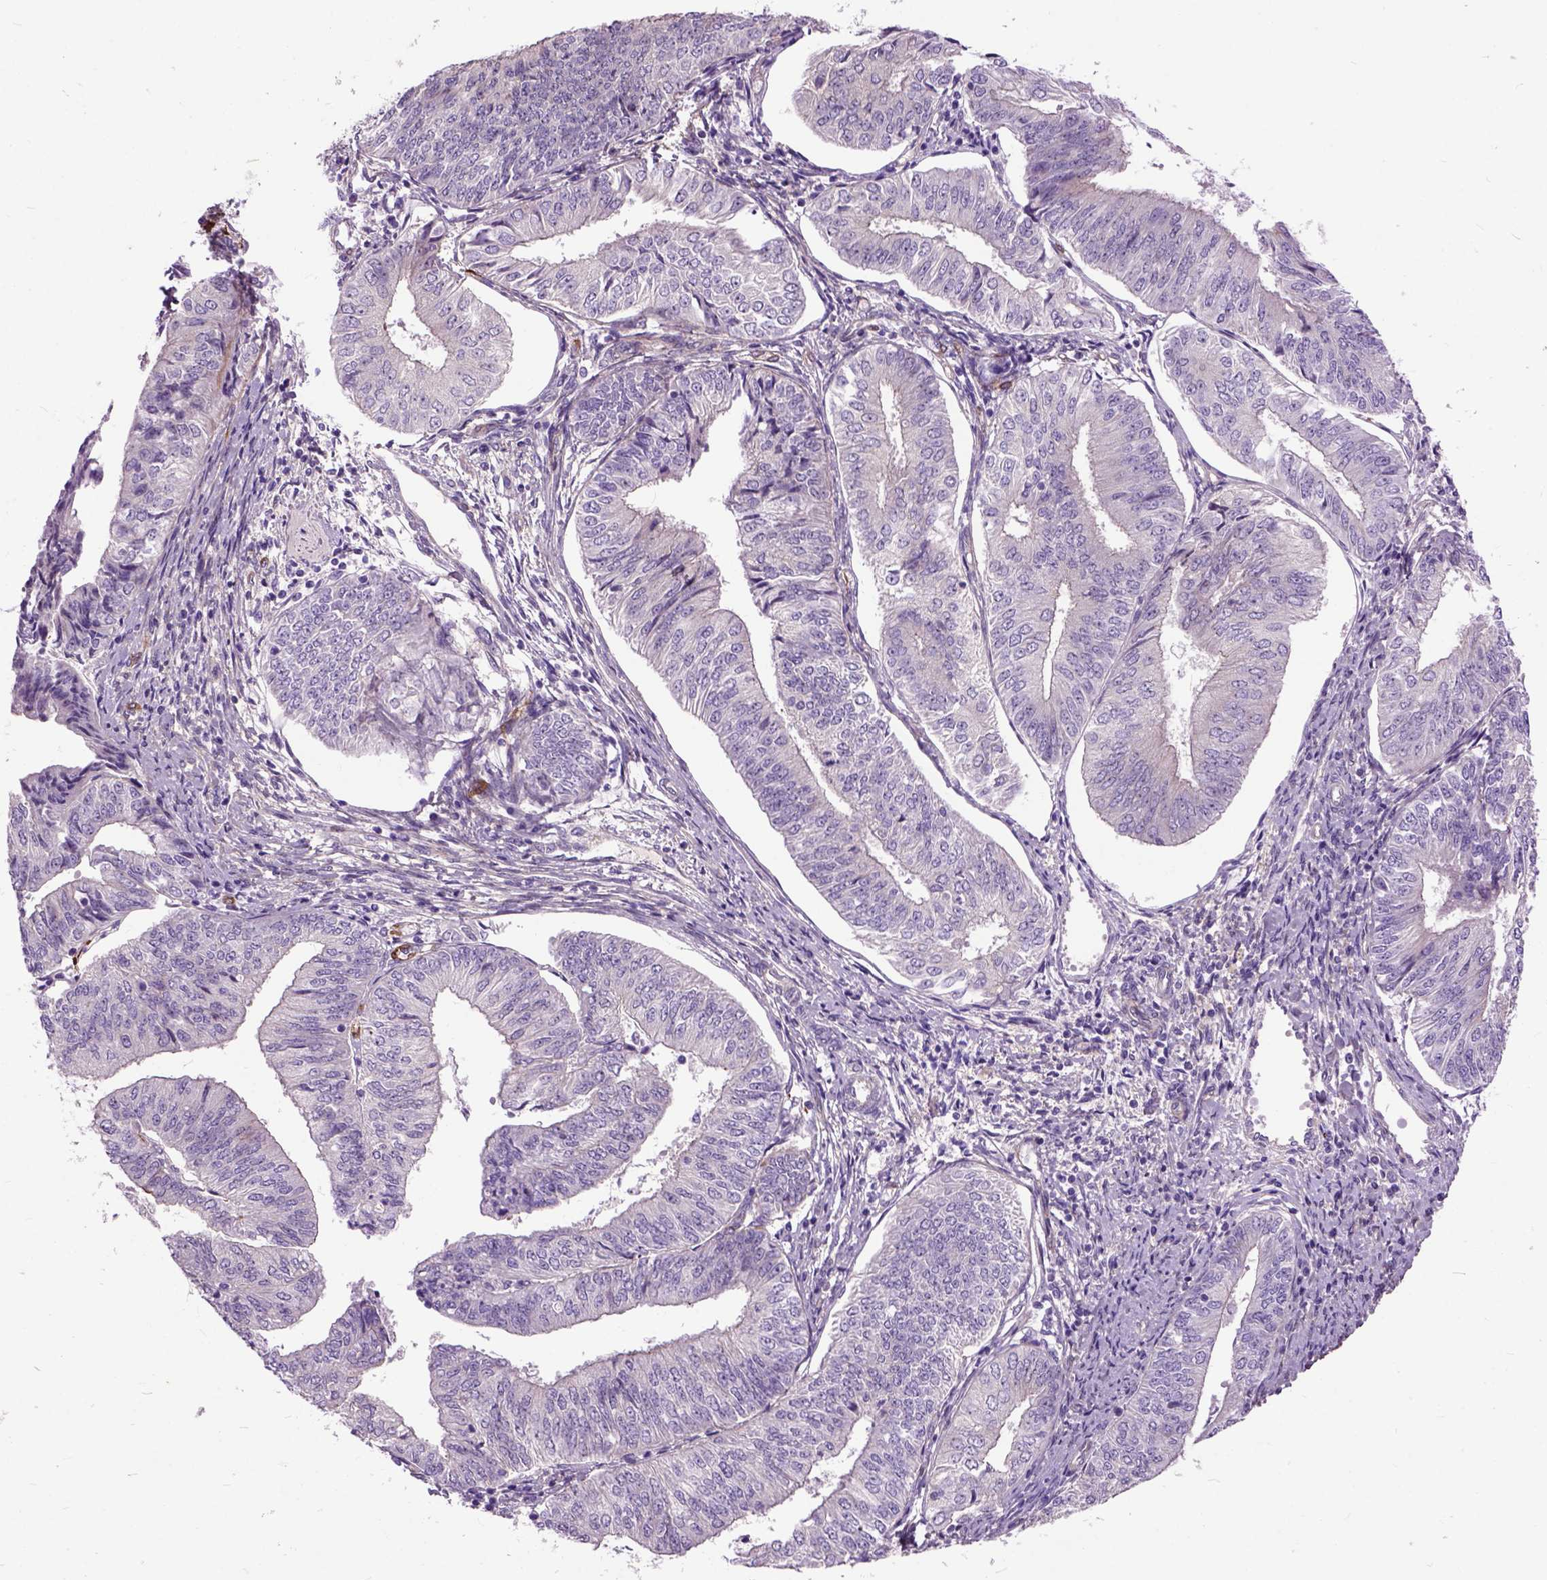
{"staining": {"intensity": "negative", "quantity": "none", "location": "none"}, "tissue": "endometrial cancer", "cell_type": "Tumor cells", "image_type": "cancer", "snomed": [{"axis": "morphology", "description": "Adenocarcinoma, NOS"}, {"axis": "topography", "description": "Endometrium"}], "caption": "Immunohistochemistry (IHC) micrograph of neoplastic tissue: human endometrial cancer stained with DAB (3,3'-diaminobenzidine) demonstrates no significant protein expression in tumor cells.", "gene": "MAPT", "patient": {"sex": "female", "age": 58}}